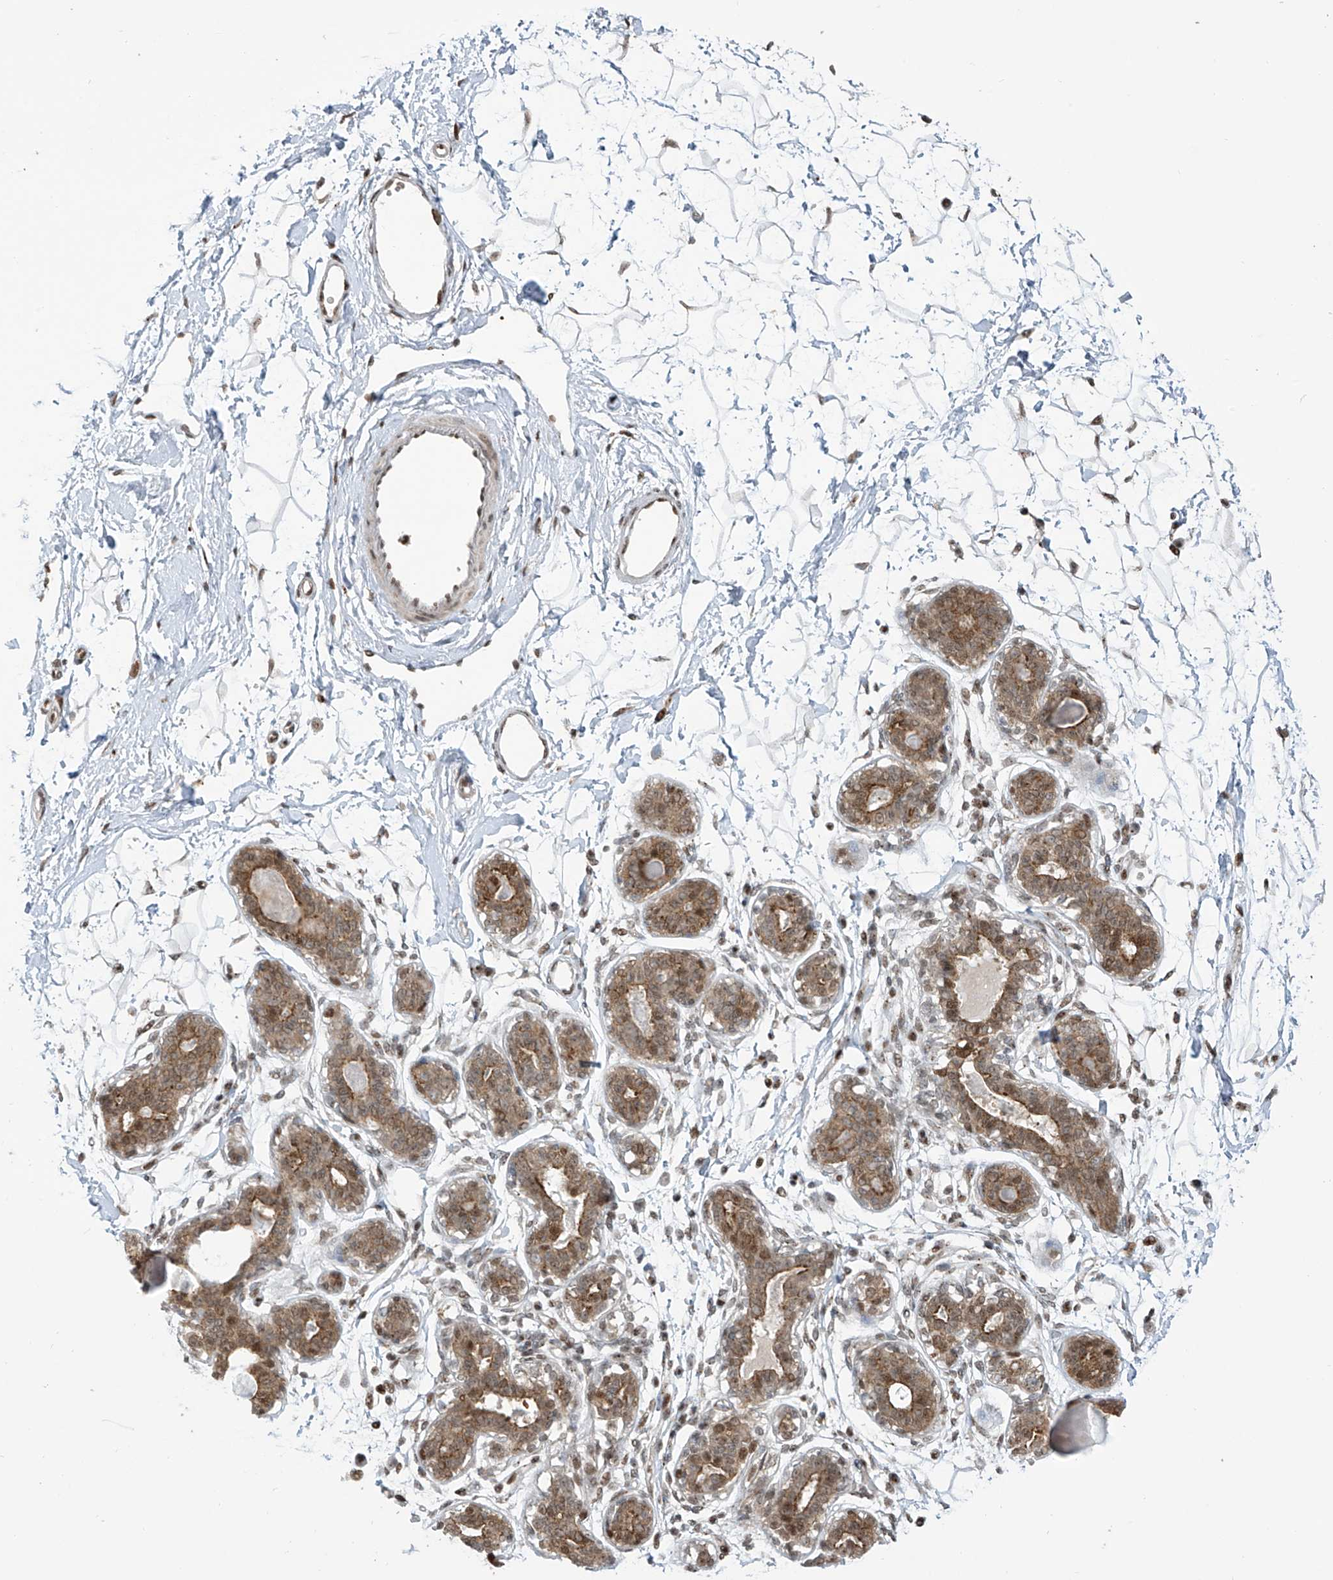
{"staining": {"intensity": "negative", "quantity": "none", "location": "none"}, "tissue": "breast", "cell_type": "Adipocytes", "image_type": "normal", "snomed": [{"axis": "morphology", "description": "Normal tissue, NOS"}, {"axis": "topography", "description": "Breast"}], "caption": "Adipocytes show no significant protein positivity in normal breast.", "gene": "VMP1", "patient": {"sex": "female", "age": 45}}